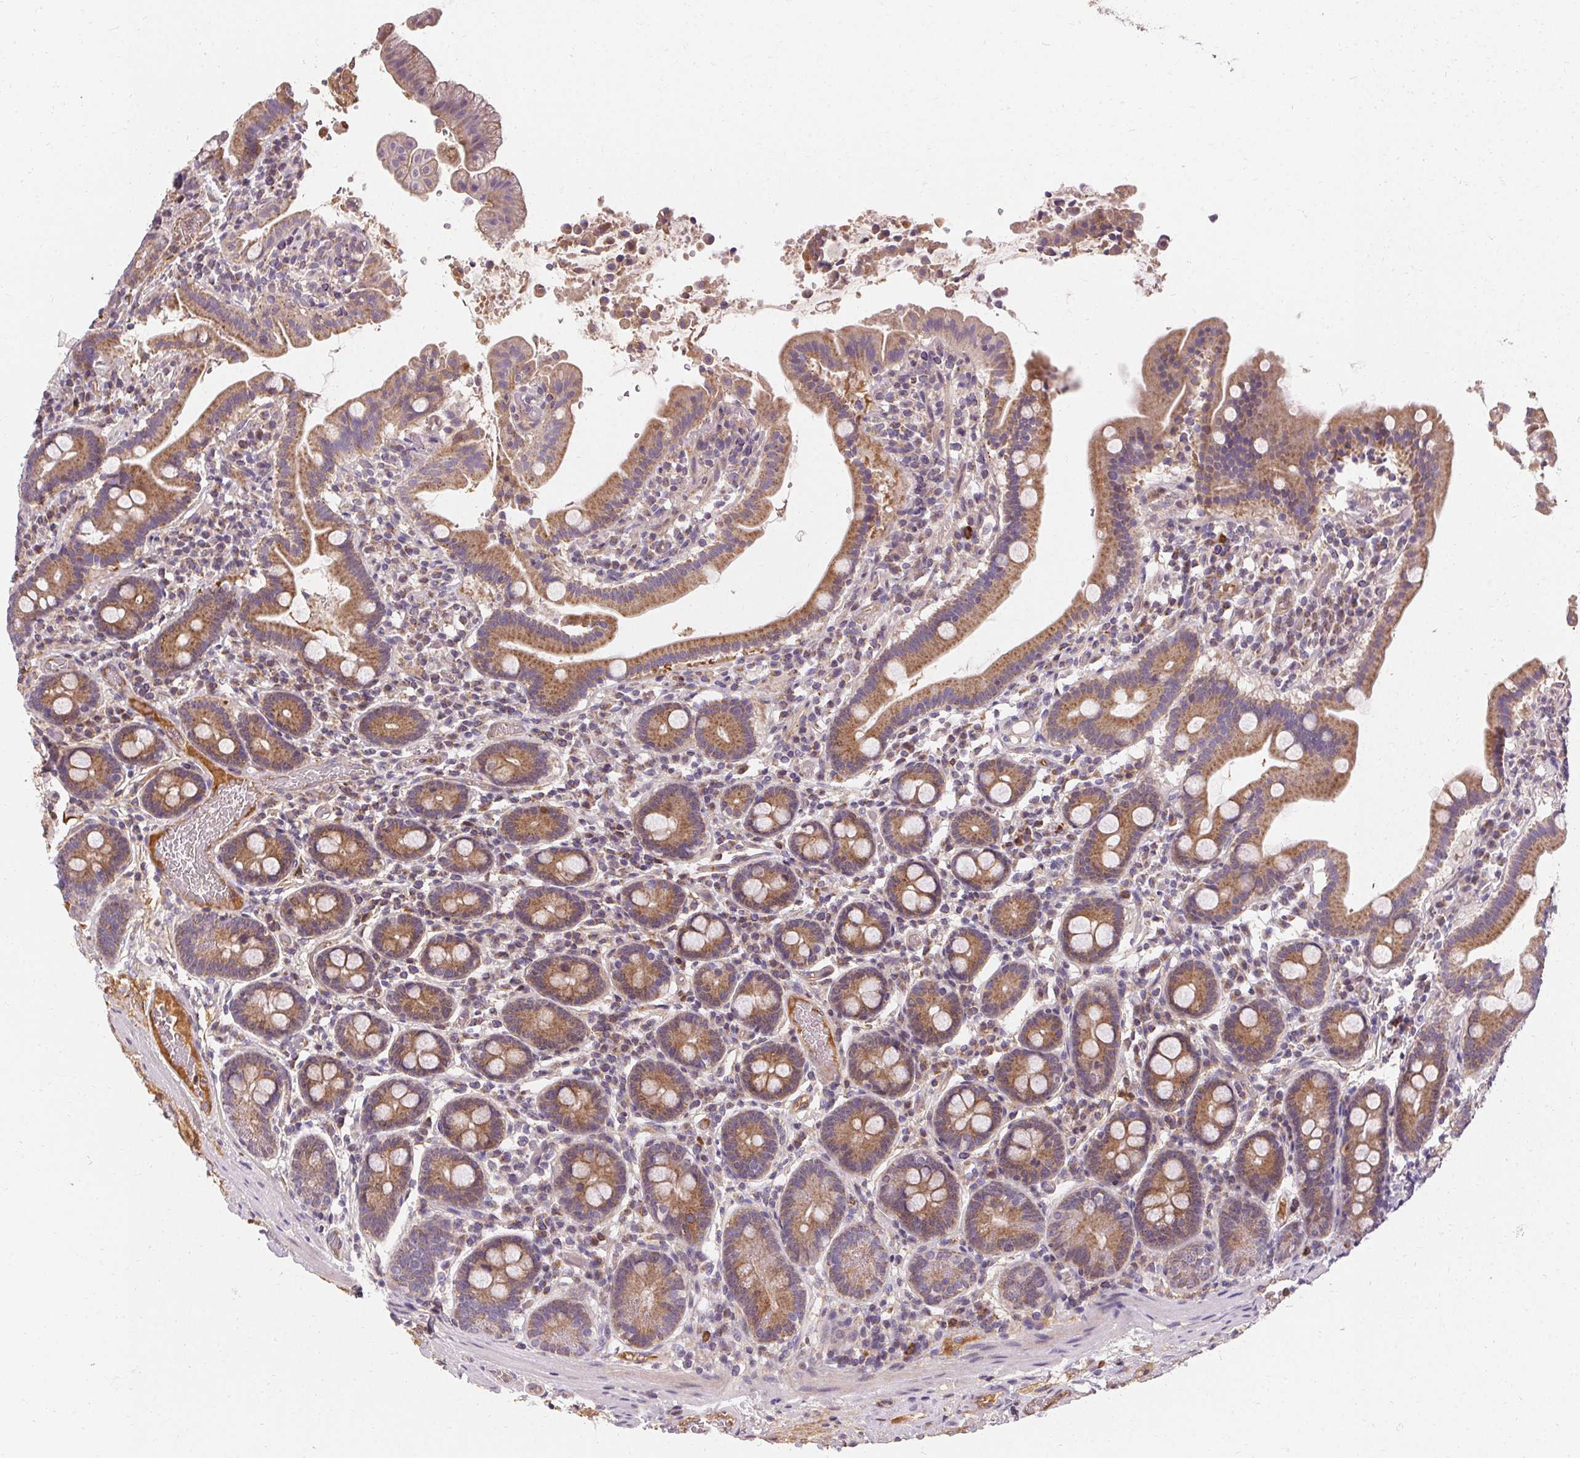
{"staining": {"intensity": "moderate", "quantity": ">75%", "location": "cytoplasmic/membranous"}, "tissue": "small intestine", "cell_type": "Glandular cells", "image_type": "normal", "snomed": [{"axis": "morphology", "description": "Normal tissue, NOS"}, {"axis": "topography", "description": "Small intestine"}], "caption": "The photomicrograph displays a brown stain indicating the presence of a protein in the cytoplasmic/membranous of glandular cells in small intestine.", "gene": "APLP1", "patient": {"sex": "male", "age": 26}}